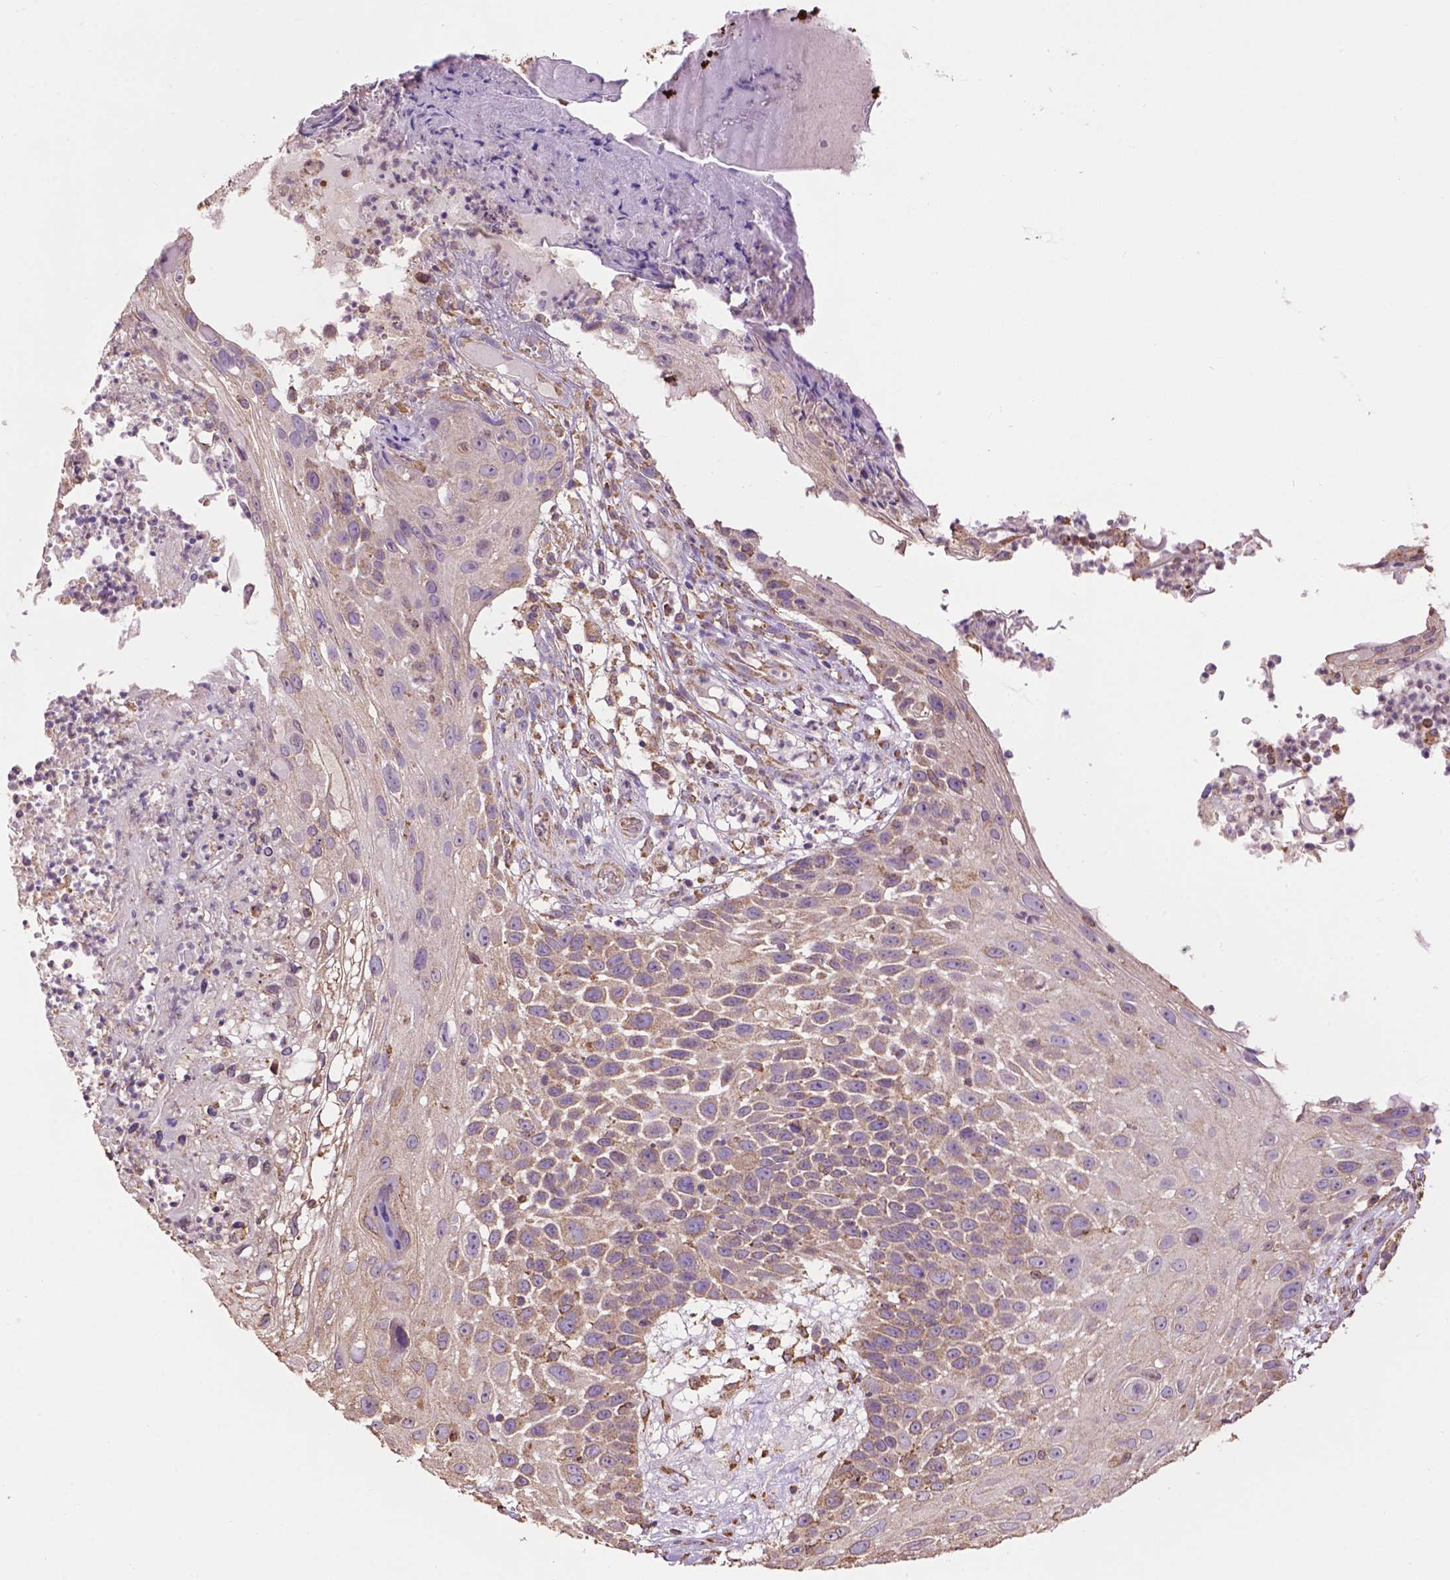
{"staining": {"intensity": "weak", "quantity": "25%-75%", "location": "cytoplasmic/membranous"}, "tissue": "skin cancer", "cell_type": "Tumor cells", "image_type": "cancer", "snomed": [{"axis": "morphology", "description": "Squamous cell carcinoma, NOS"}, {"axis": "topography", "description": "Skin"}], "caption": "This is an image of IHC staining of skin cancer (squamous cell carcinoma), which shows weak staining in the cytoplasmic/membranous of tumor cells.", "gene": "PPP2R5E", "patient": {"sex": "male", "age": 92}}